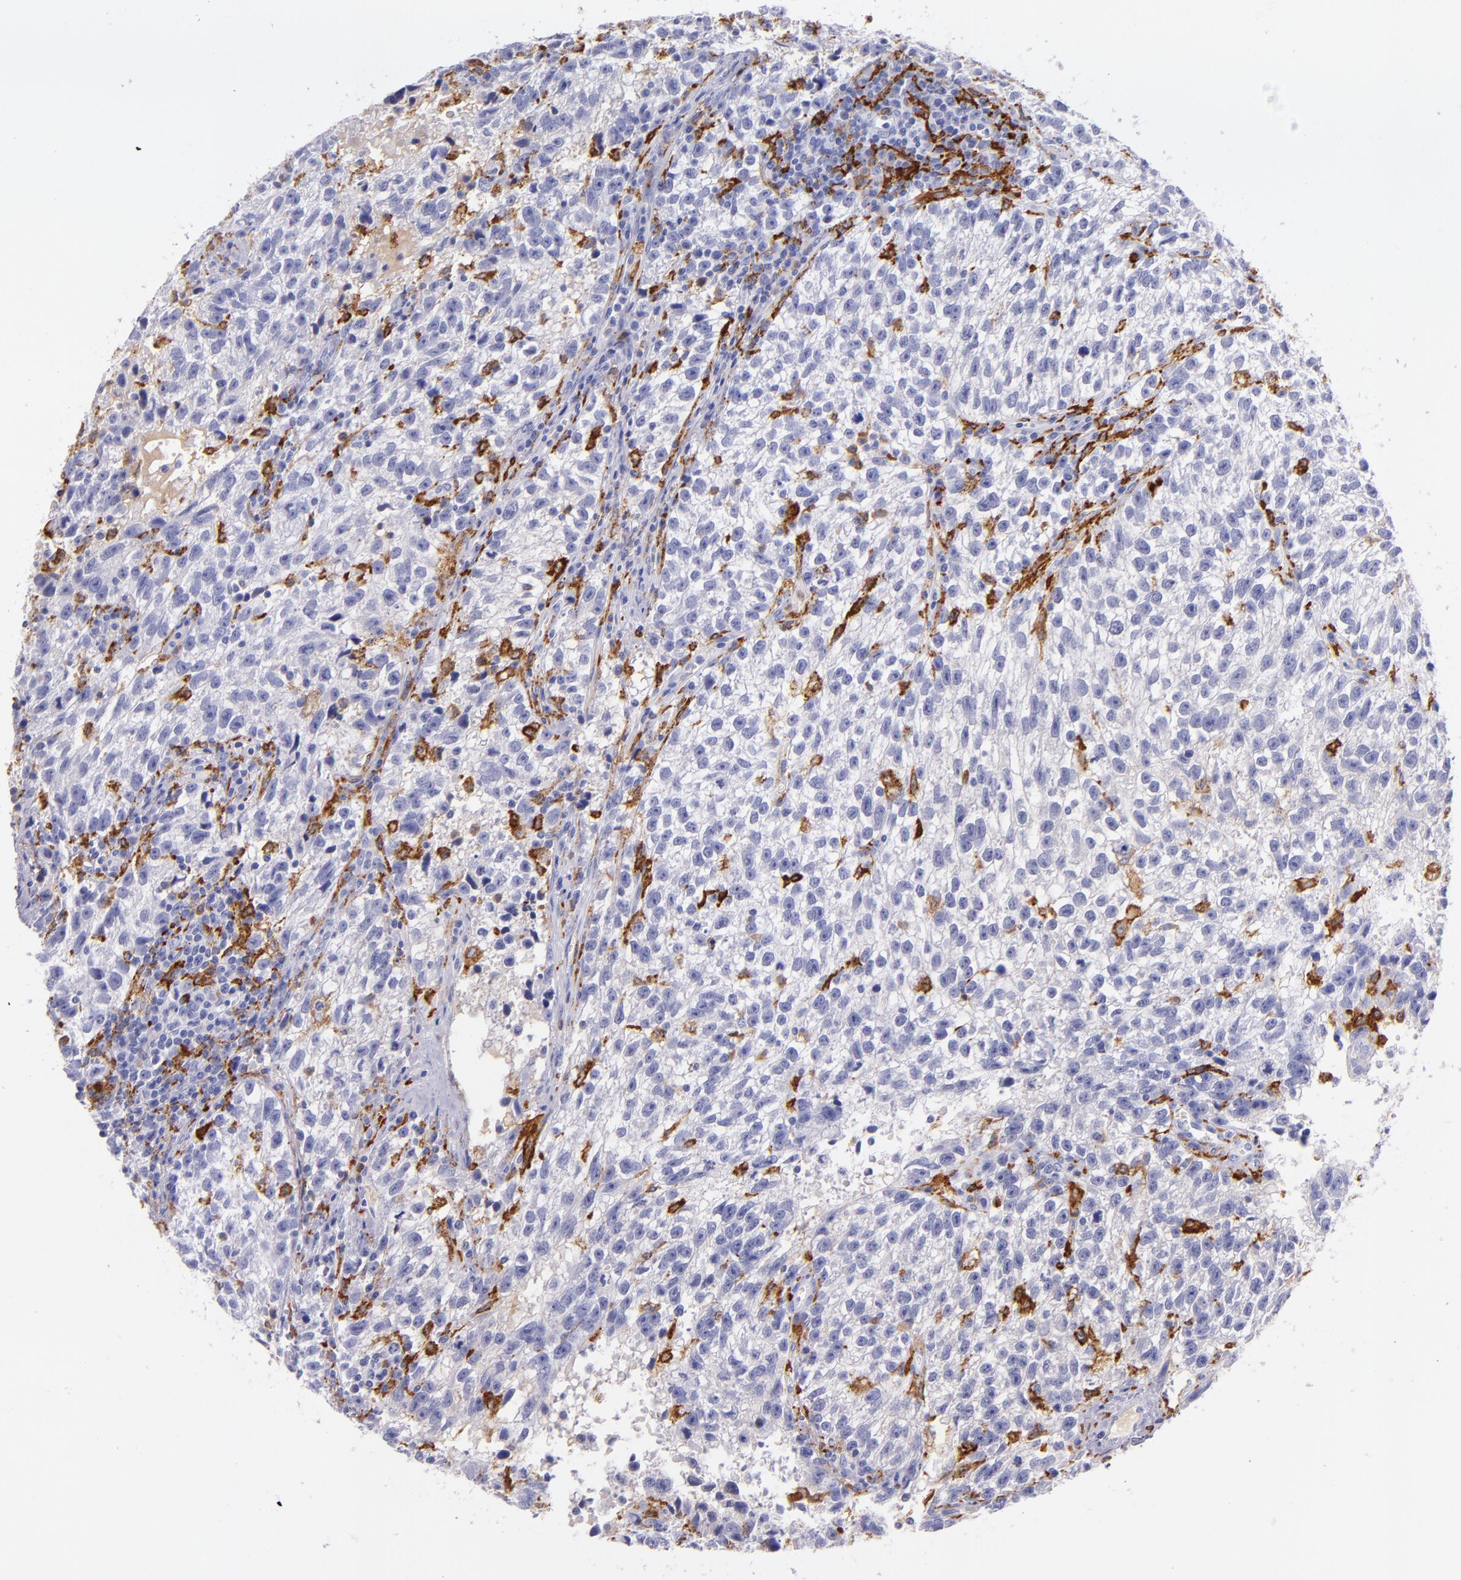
{"staining": {"intensity": "negative", "quantity": "none", "location": "none"}, "tissue": "testis cancer", "cell_type": "Tumor cells", "image_type": "cancer", "snomed": [{"axis": "morphology", "description": "Seminoma, NOS"}, {"axis": "topography", "description": "Testis"}], "caption": "High power microscopy image of an IHC image of testis cancer, revealing no significant staining in tumor cells.", "gene": "CD163", "patient": {"sex": "male", "age": 38}}